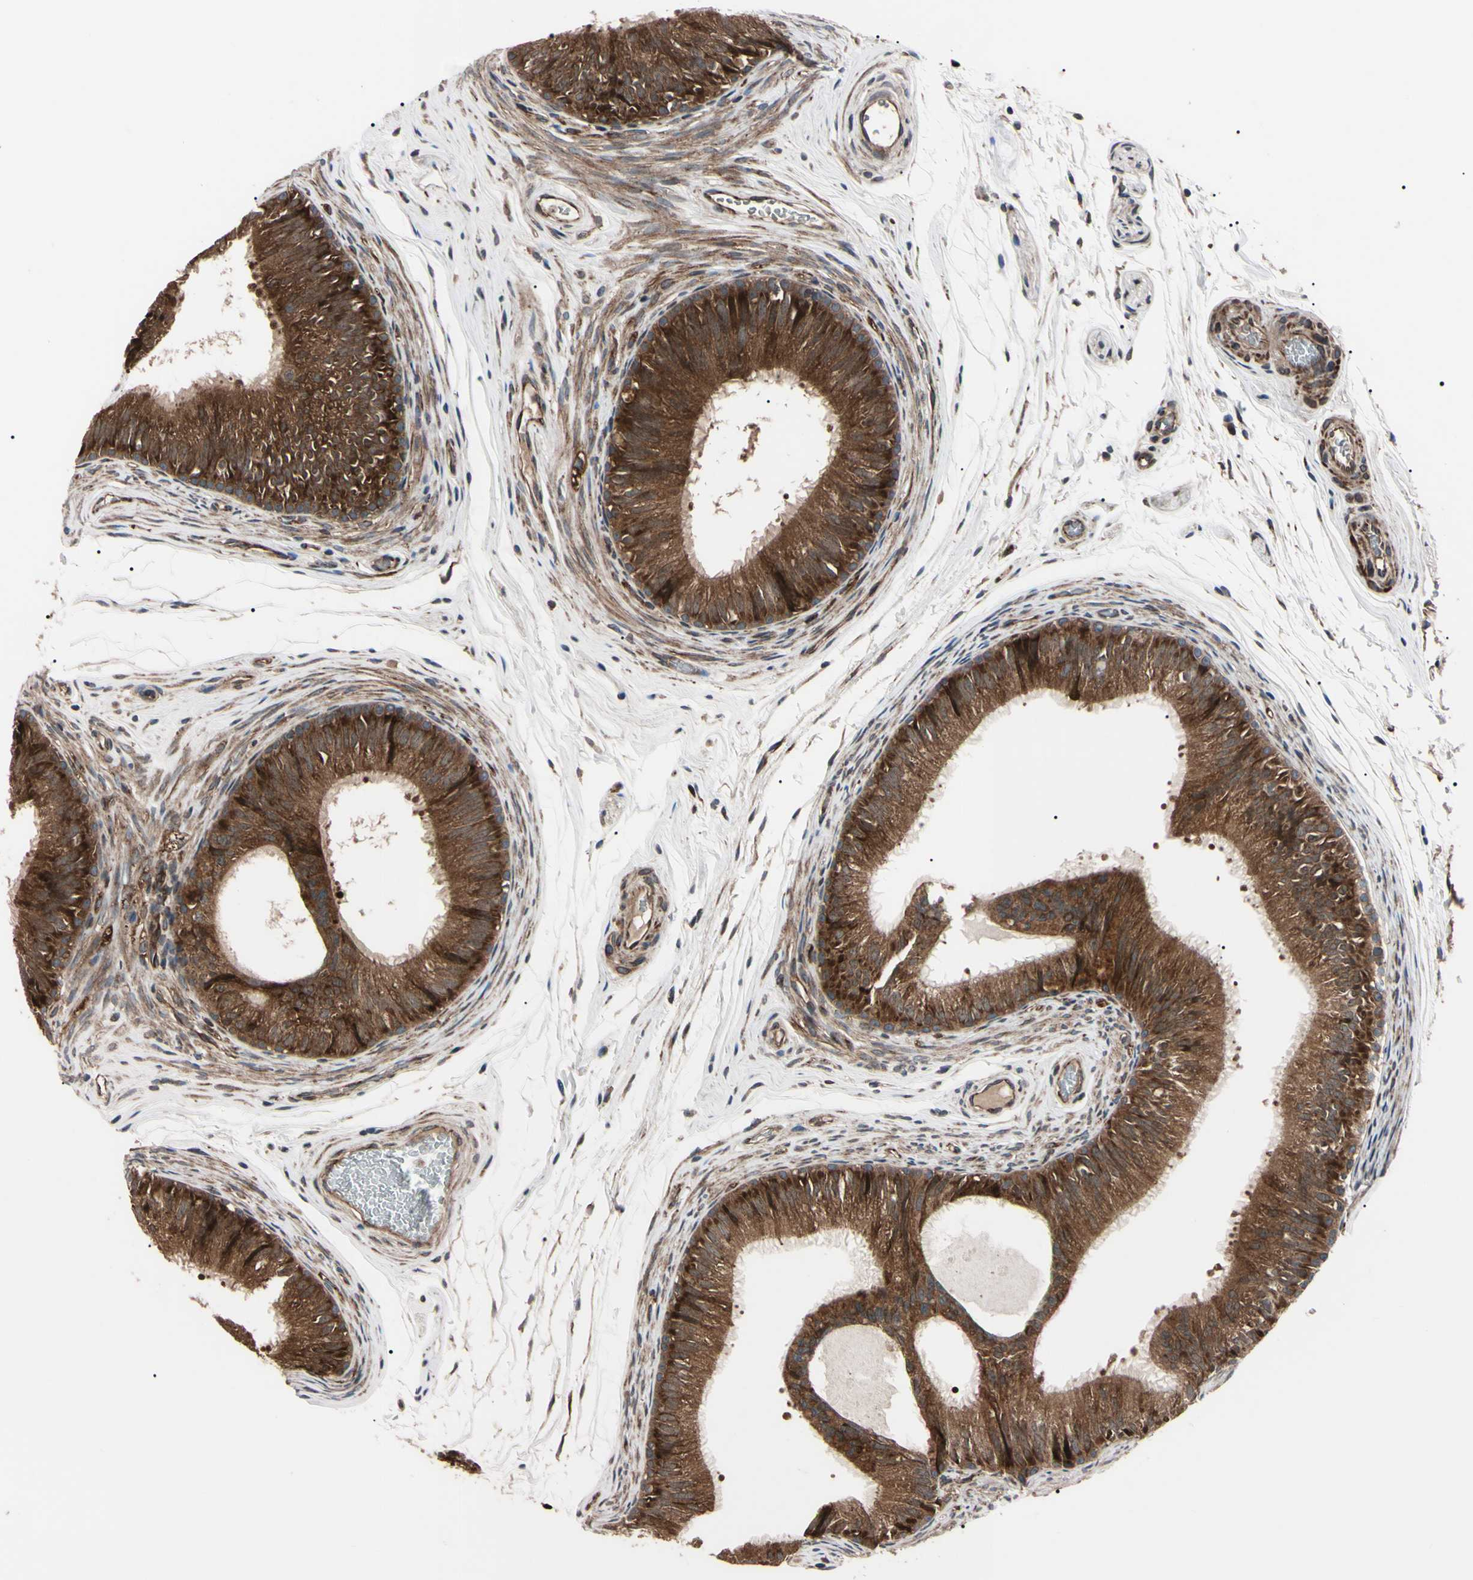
{"staining": {"intensity": "strong", "quantity": ">75%", "location": "cytoplasmic/membranous"}, "tissue": "epididymis", "cell_type": "Glandular cells", "image_type": "normal", "snomed": [{"axis": "morphology", "description": "Normal tissue, NOS"}, {"axis": "topography", "description": "Epididymis"}], "caption": "Immunohistochemistry micrograph of normal epididymis stained for a protein (brown), which displays high levels of strong cytoplasmic/membranous expression in approximately >75% of glandular cells.", "gene": "GUCY1B1", "patient": {"sex": "male", "age": 36}}